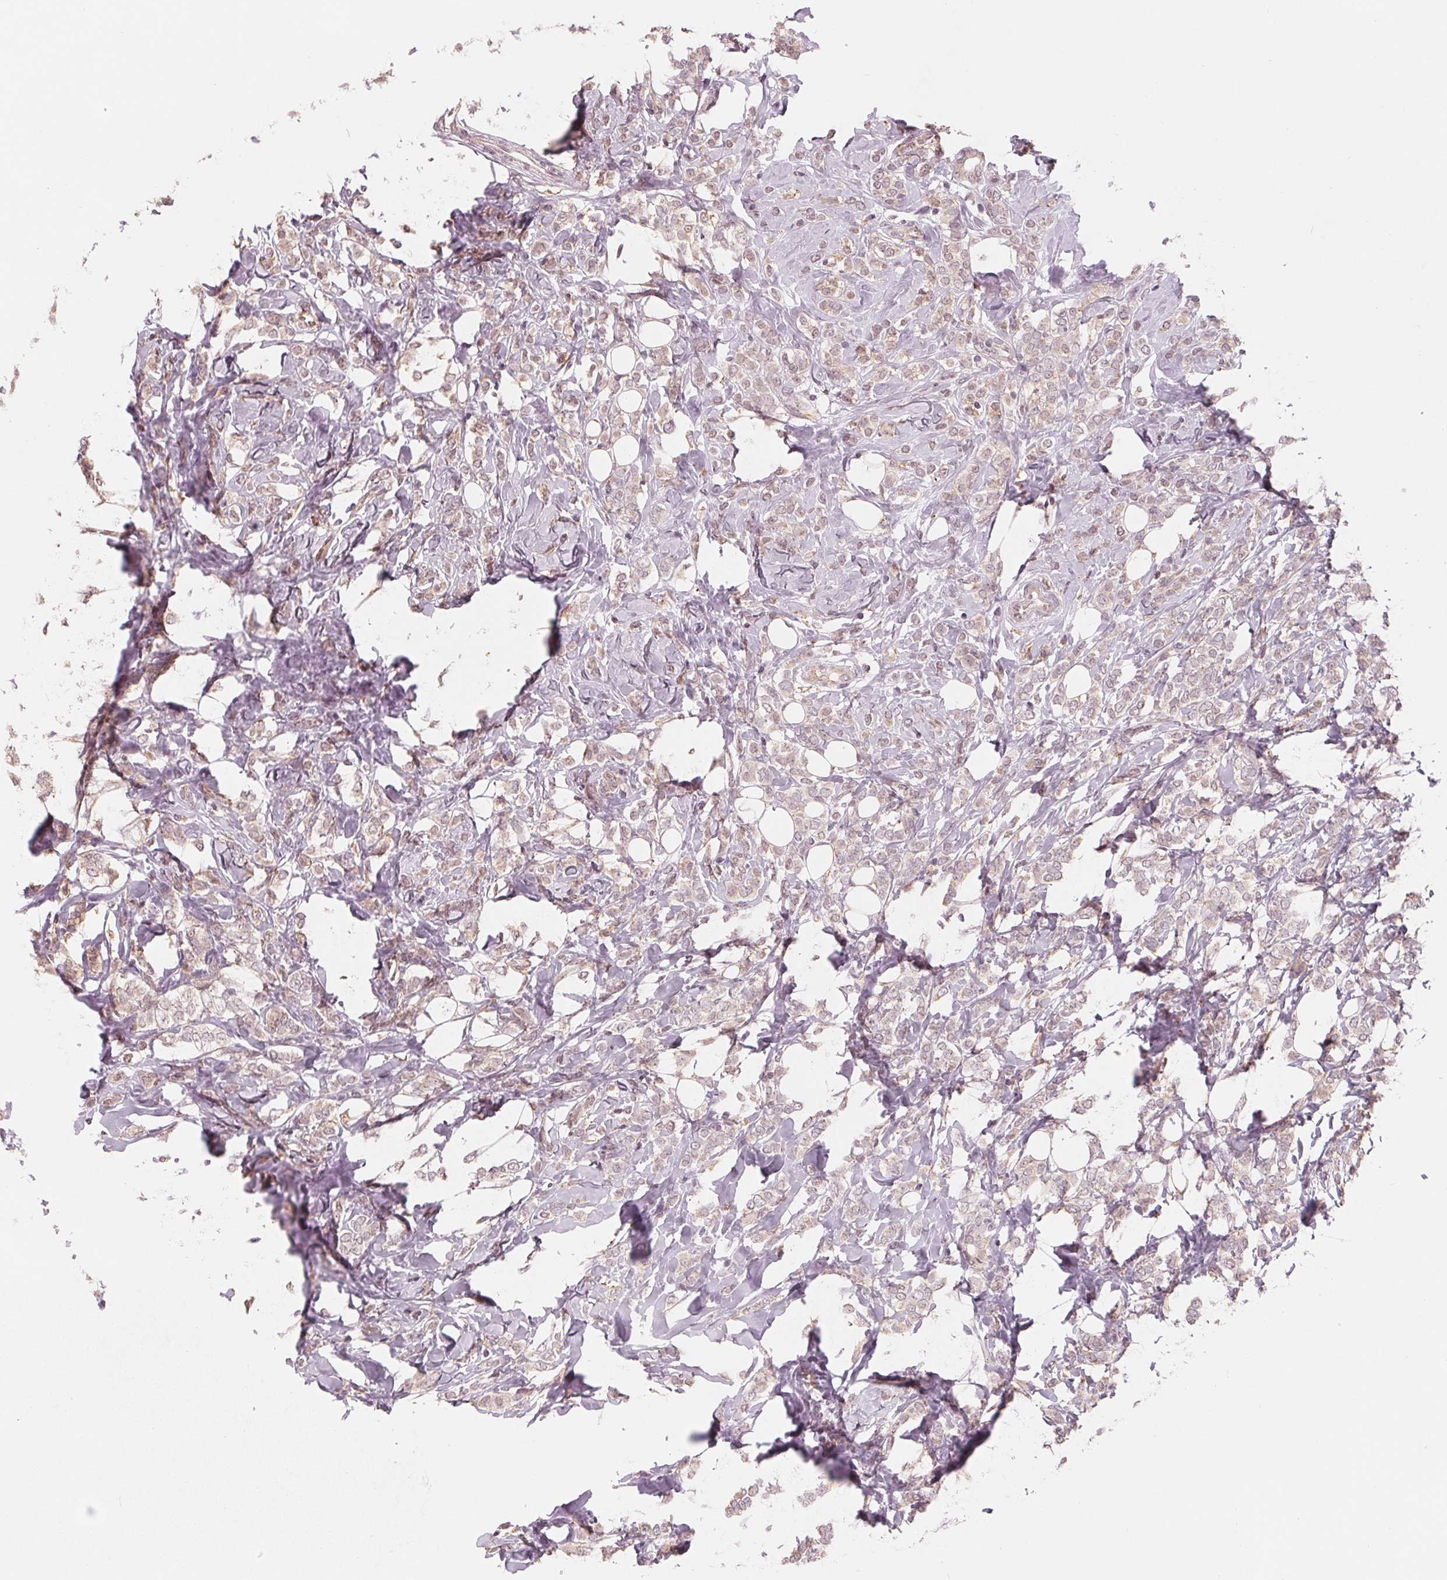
{"staining": {"intensity": "weak", "quantity": "<25%", "location": "cytoplasmic/membranous"}, "tissue": "breast cancer", "cell_type": "Tumor cells", "image_type": "cancer", "snomed": [{"axis": "morphology", "description": "Lobular carcinoma"}, {"axis": "topography", "description": "Breast"}], "caption": "Tumor cells are negative for brown protein staining in breast cancer (lobular carcinoma).", "gene": "IL9R", "patient": {"sex": "female", "age": 49}}